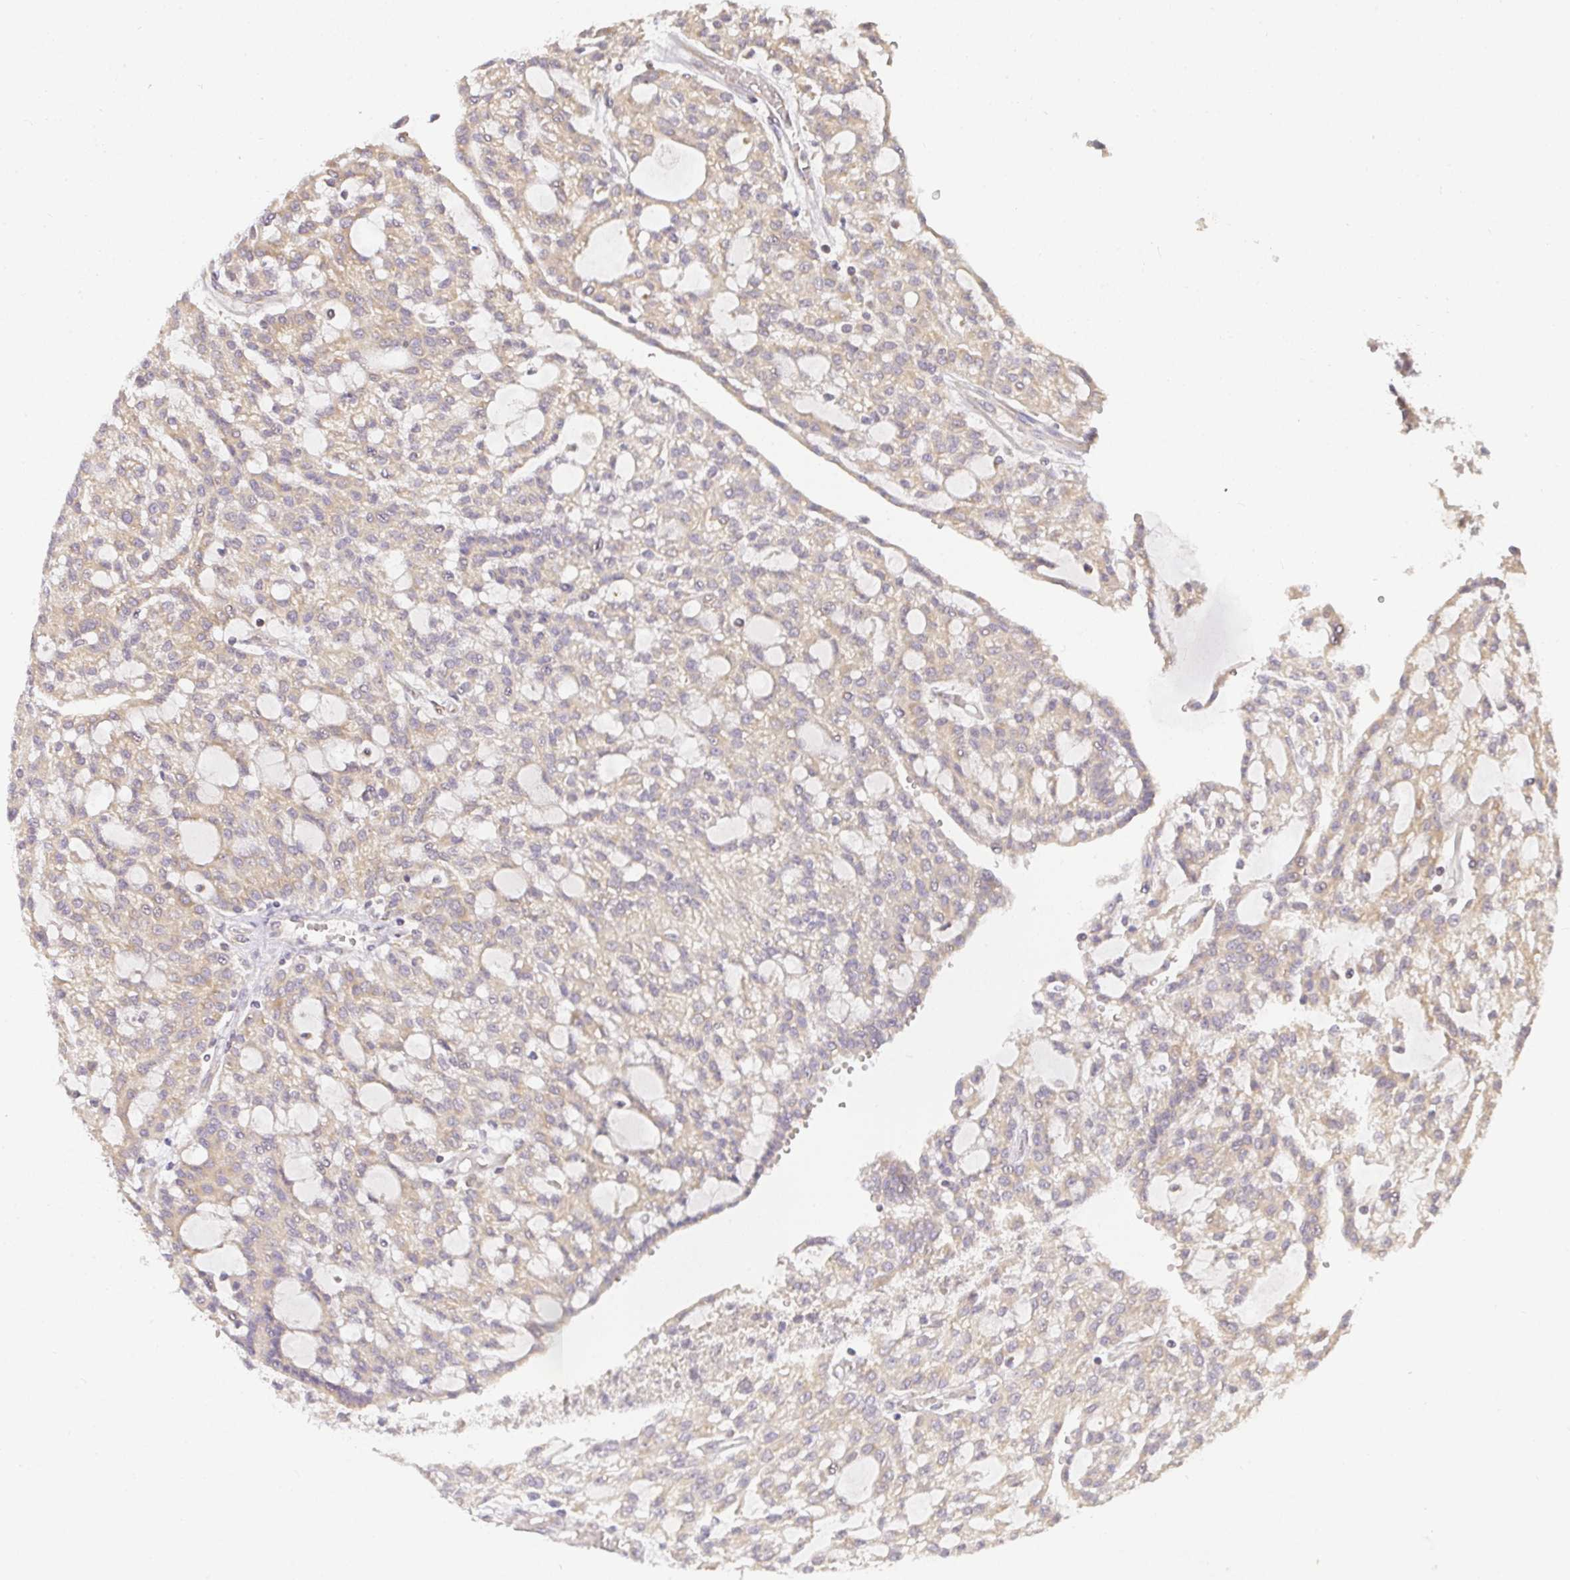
{"staining": {"intensity": "weak", "quantity": ">75%", "location": "cytoplasmic/membranous"}, "tissue": "renal cancer", "cell_type": "Tumor cells", "image_type": "cancer", "snomed": [{"axis": "morphology", "description": "Adenocarcinoma, NOS"}, {"axis": "topography", "description": "Kidney"}], "caption": "Weak cytoplasmic/membranous positivity for a protein is identified in about >75% of tumor cells of renal cancer using immunohistochemistry.", "gene": "SLC35B3", "patient": {"sex": "male", "age": 63}}